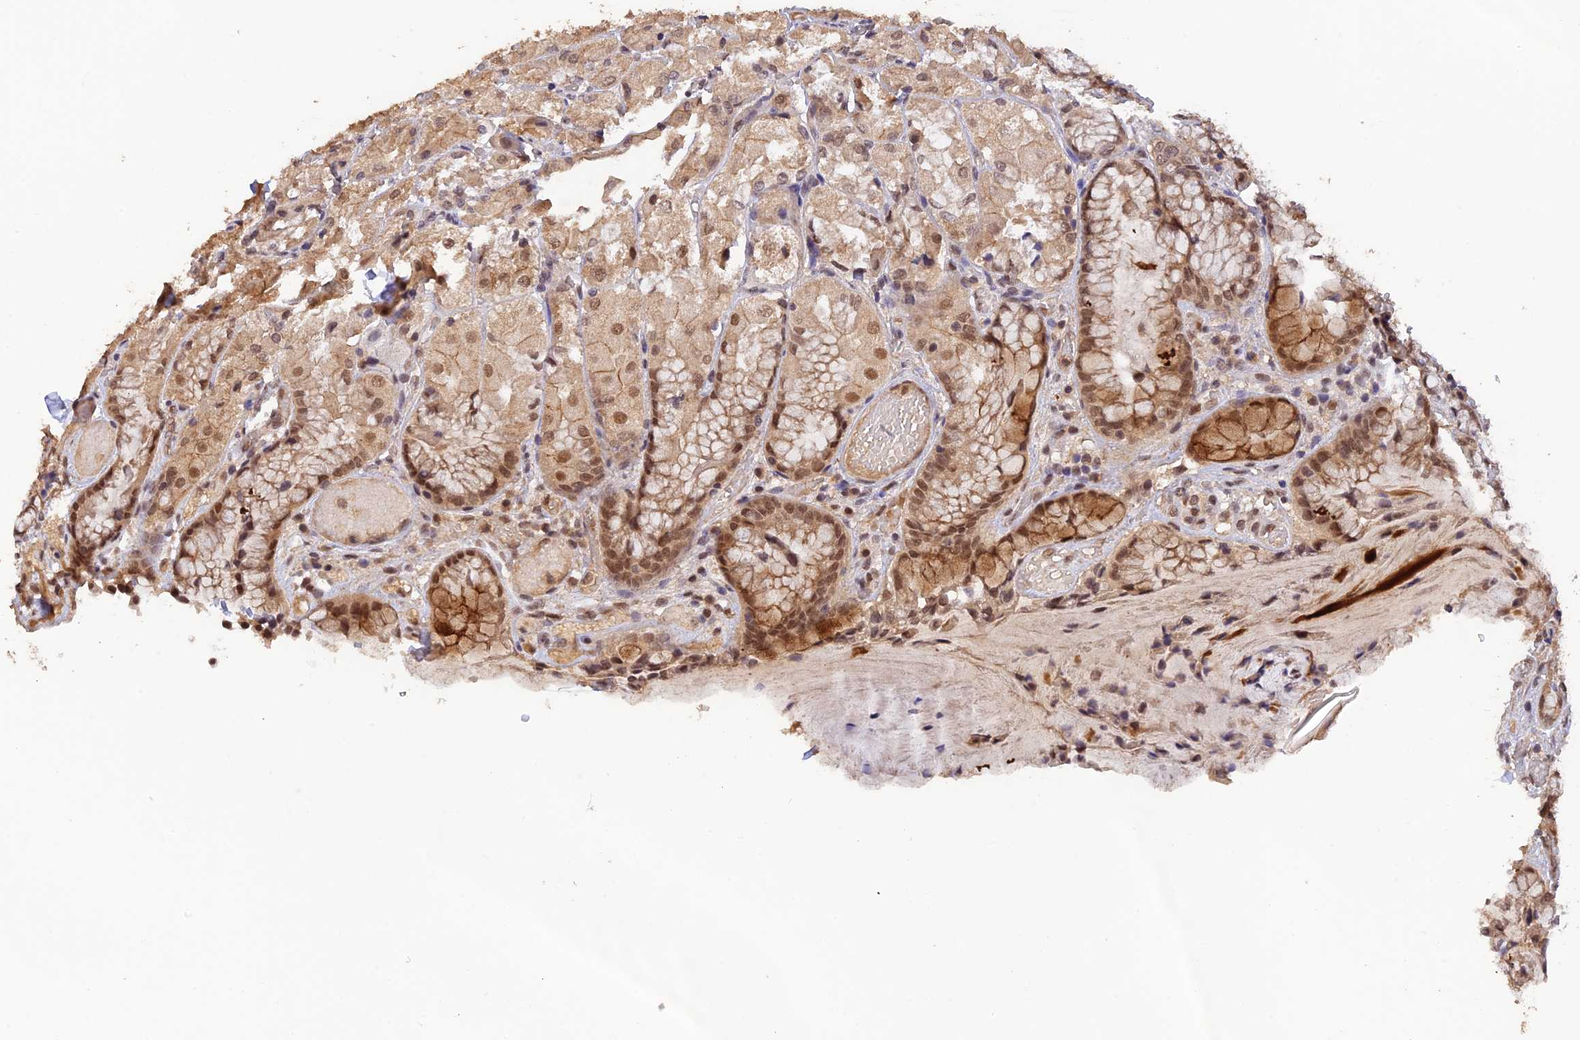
{"staining": {"intensity": "strong", "quantity": "25%-75%", "location": "cytoplasmic/membranous,nuclear"}, "tissue": "stomach", "cell_type": "Glandular cells", "image_type": "normal", "snomed": [{"axis": "morphology", "description": "Normal tissue, NOS"}, {"axis": "topography", "description": "Stomach, upper"}], "caption": "Immunohistochemical staining of unremarkable stomach exhibits high levels of strong cytoplasmic/membranous,nuclear positivity in about 25%-75% of glandular cells. The staining was performed using DAB, with brown indicating positive protein expression. Nuclei are stained blue with hematoxylin.", "gene": "ZNF436", "patient": {"sex": "male", "age": 72}}